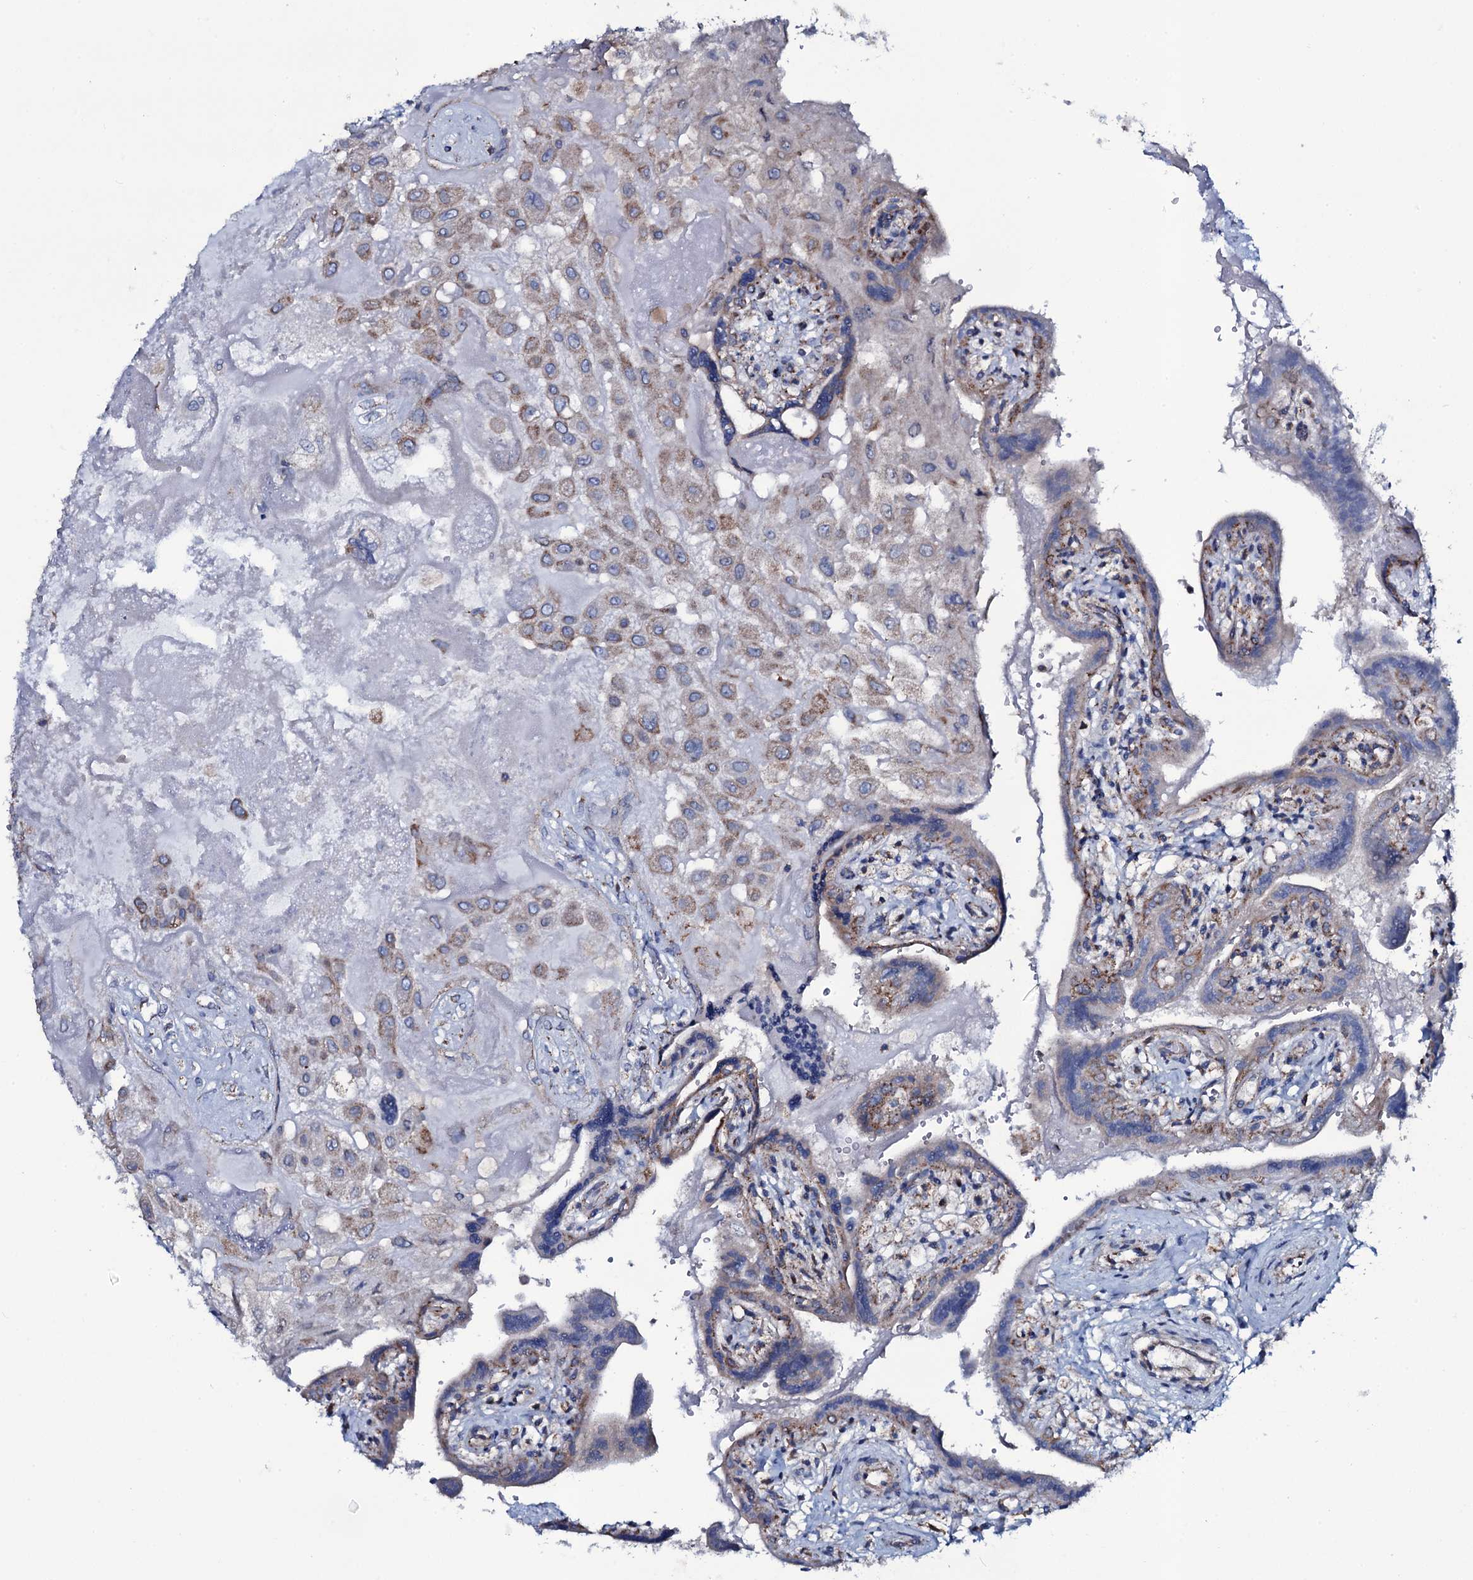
{"staining": {"intensity": "weak", "quantity": "25%-75%", "location": "cytoplasmic/membranous"}, "tissue": "placenta", "cell_type": "Decidual cells", "image_type": "normal", "snomed": [{"axis": "morphology", "description": "Normal tissue, NOS"}, {"axis": "topography", "description": "Placenta"}], "caption": "A brown stain labels weak cytoplasmic/membranous staining of a protein in decidual cells of benign placenta.", "gene": "MRPS35", "patient": {"sex": "female", "age": 37}}